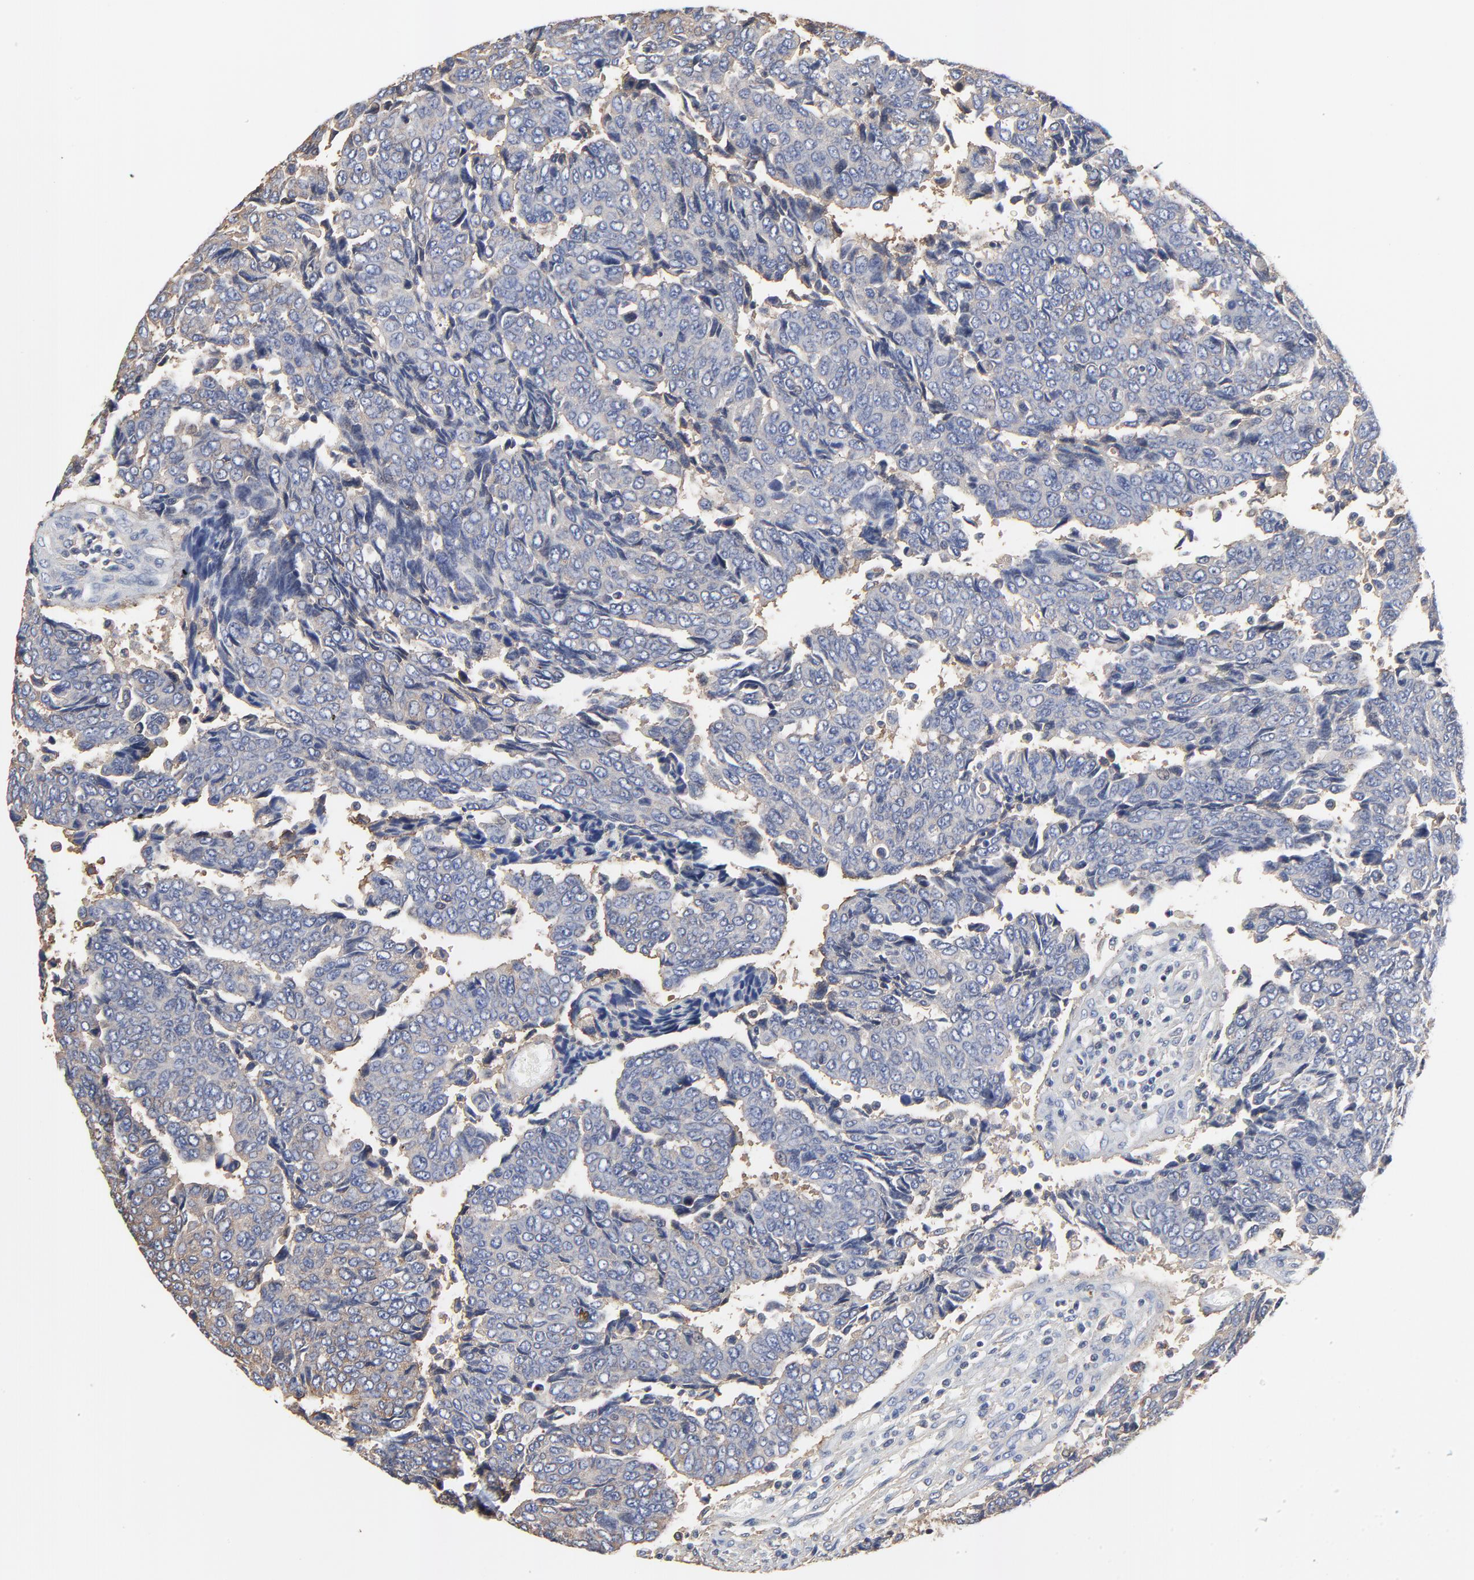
{"staining": {"intensity": "weak", "quantity": "25%-75%", "location": "cytoplasmic/membranous"}, "tissue": "urothelial cancer", "cell_type": "Tumor cells", "image_type": "cancer", "snomed": [{"axis": "morphology", "description": "Urothelial carcinoma, High grade"}, {"axis": "topography", "description": "Urinary bladder"}], "caption": "Immunohistochemistry (IHC) histopathology image of neoplastic tissue: urothelial cancer stained using immunohistochemistry reveals low levels of weak protein expression localized specifically in the cytoplasmic/membranous of tumor cells, appearing as a cytoplasmic/membranous brown color.", "gene": "NXF3", "patient": {"sex": "male", "age": 86}}